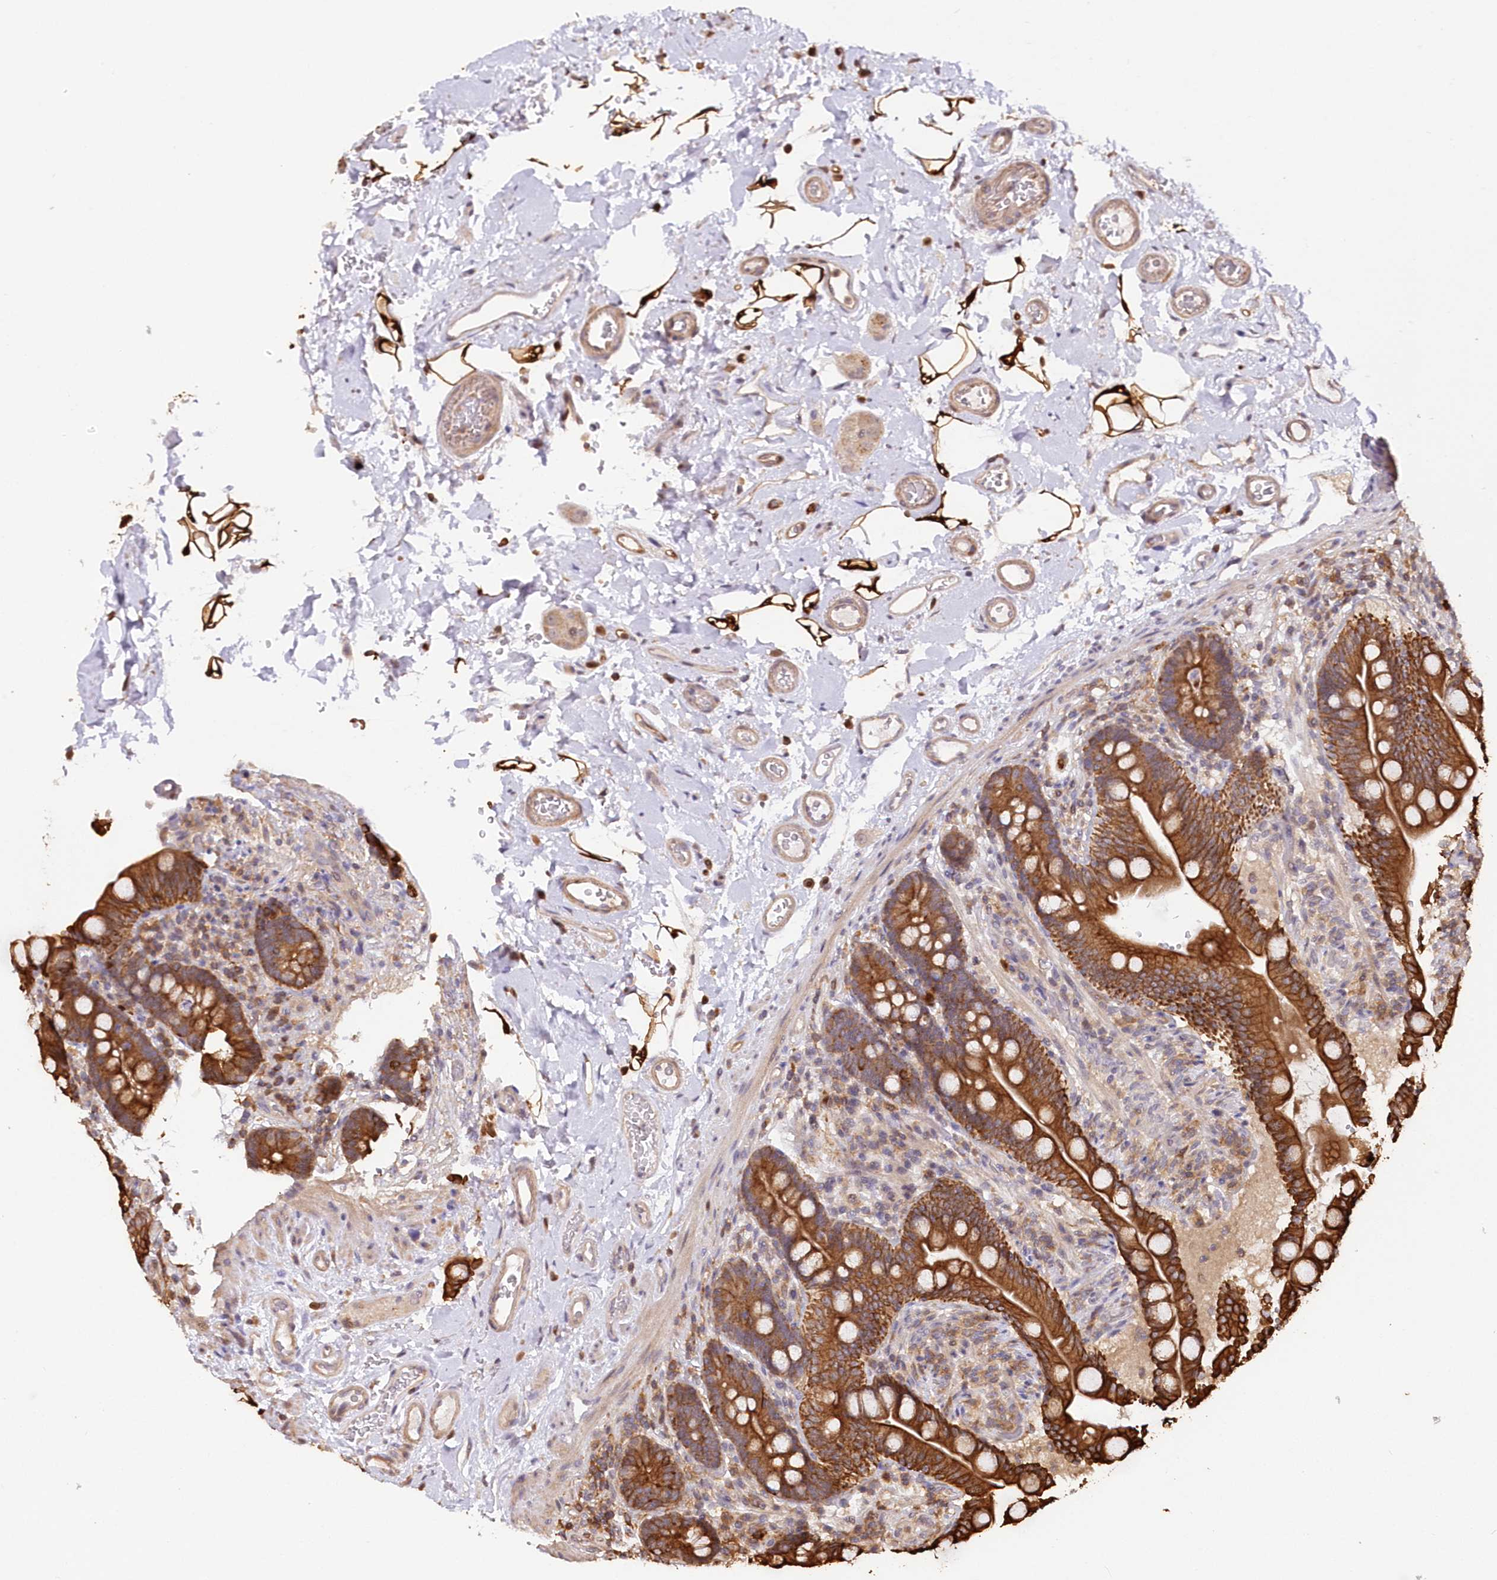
{"staining": {"intensity": "moderate", "quantity": ">75%", "location": "cytoplasmic/membranous"}, "tissue": "colon", "cell_type": "Endothelial cells", "image_type": "normal", "snomed": [{"axis": "morphology", "description": "Normal tissue, NOS"}, {"axis": "topography", "description": "Smooth muscle"}, {"axis": "topography", "description": "Colon"}], "caption": "The micrograph displays staining of benign colon, revealing moderate cytoplasmic/membranous protein staining (brown color) within endothelial cells.", "gene": "SNED1", "patient": {"sex": "male", "age": 73}}